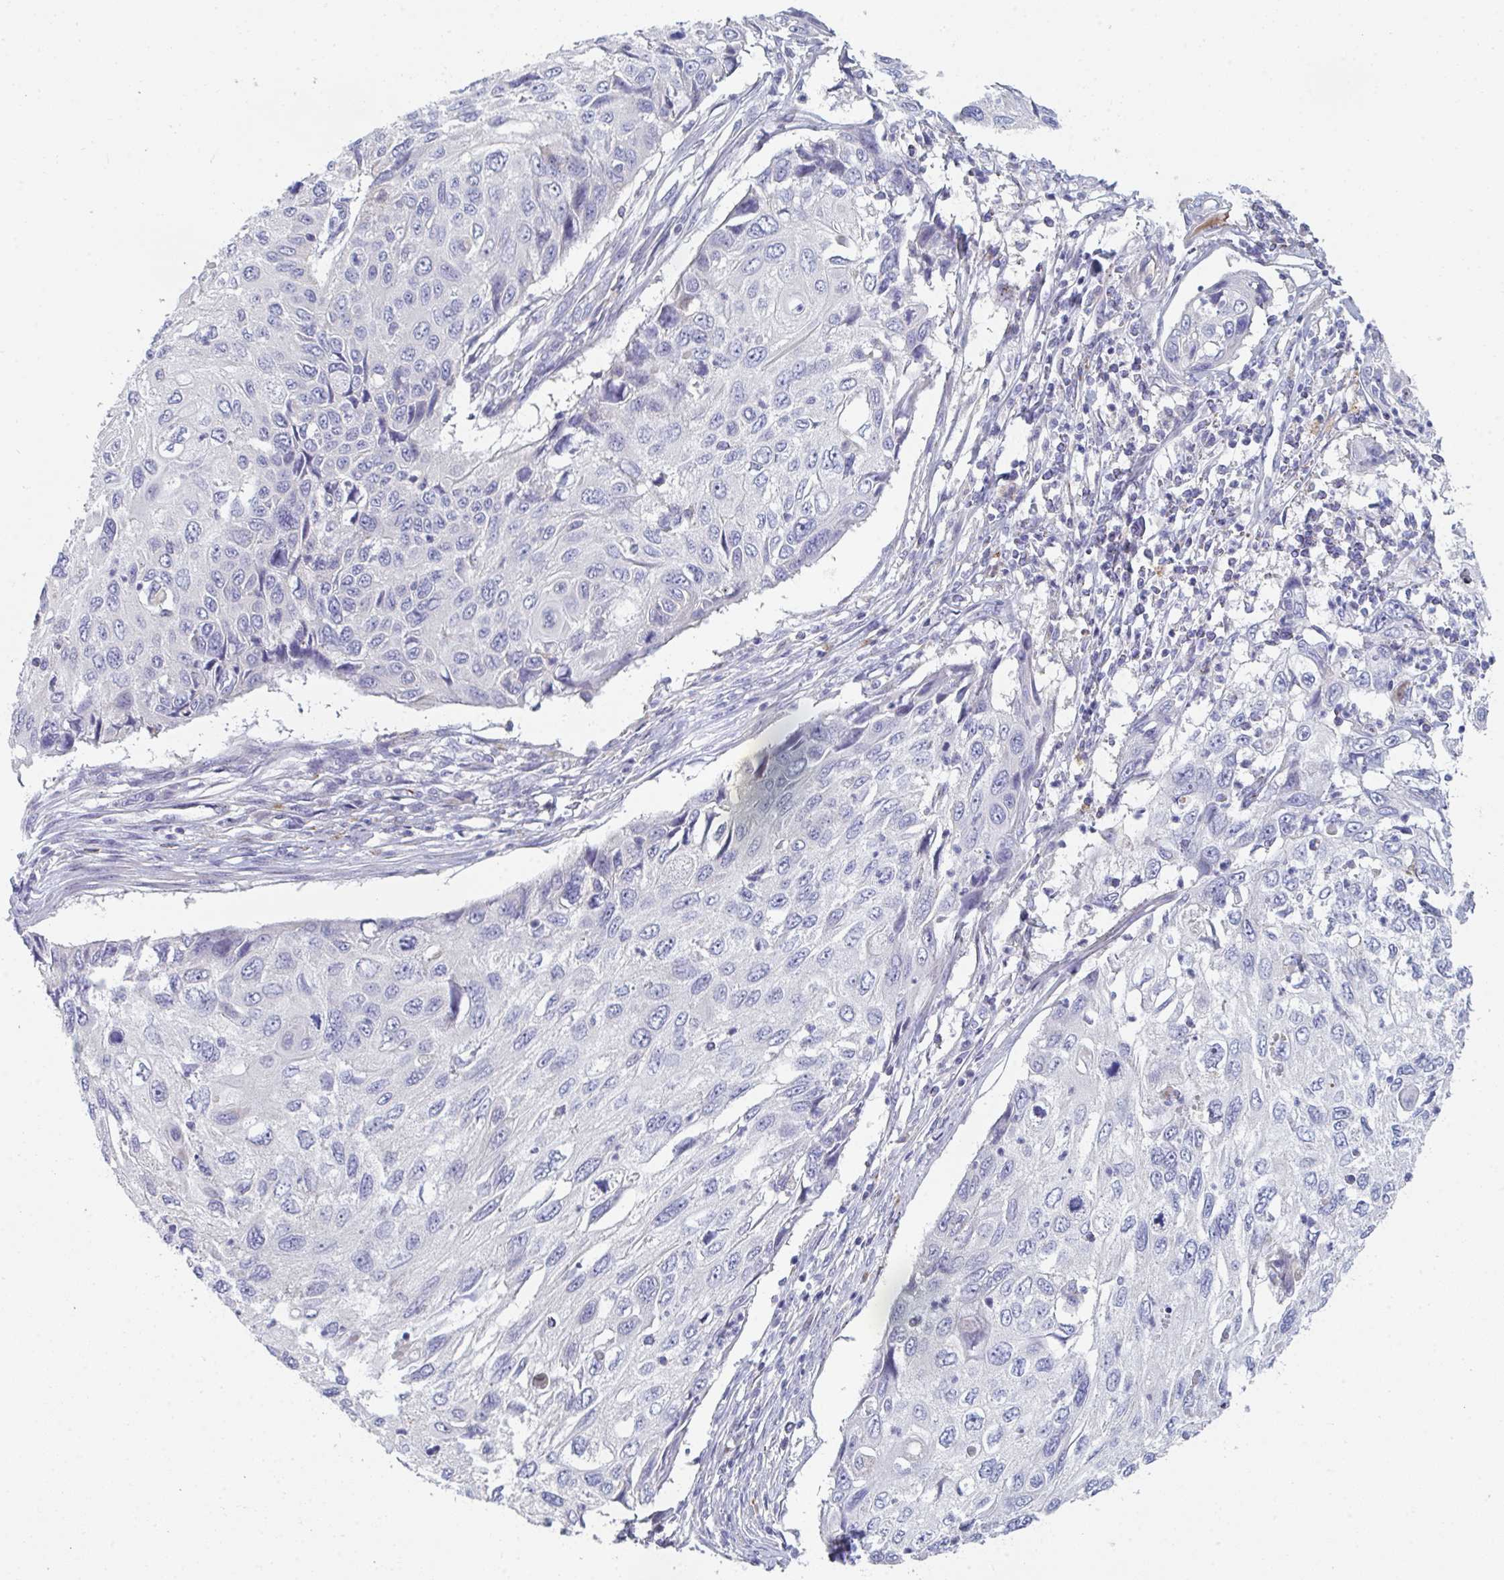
{"staining": {"intensity": "negative", "quantity": "none", "location": "none"}, "tissue": "cervical cancer", "cell_type": "Tumor cells", "image_type": "cancer", "snomed": [{"axis": "morphology", "description": "Squamous cell carcinoma, NOS"}, {"axis": "topography", "description": "Cervix"}], "caption": "Cervical squamous cell carcinoma was stained to show a protein in brown. There is no significant staining in tumor cells. Brightfield microscopy of IHC stained with DAB (brown) and hematoxylin (blue), captured at high magnification.", "gene": "HGFAC", "patient": {"sex": "female", "age": 70}}